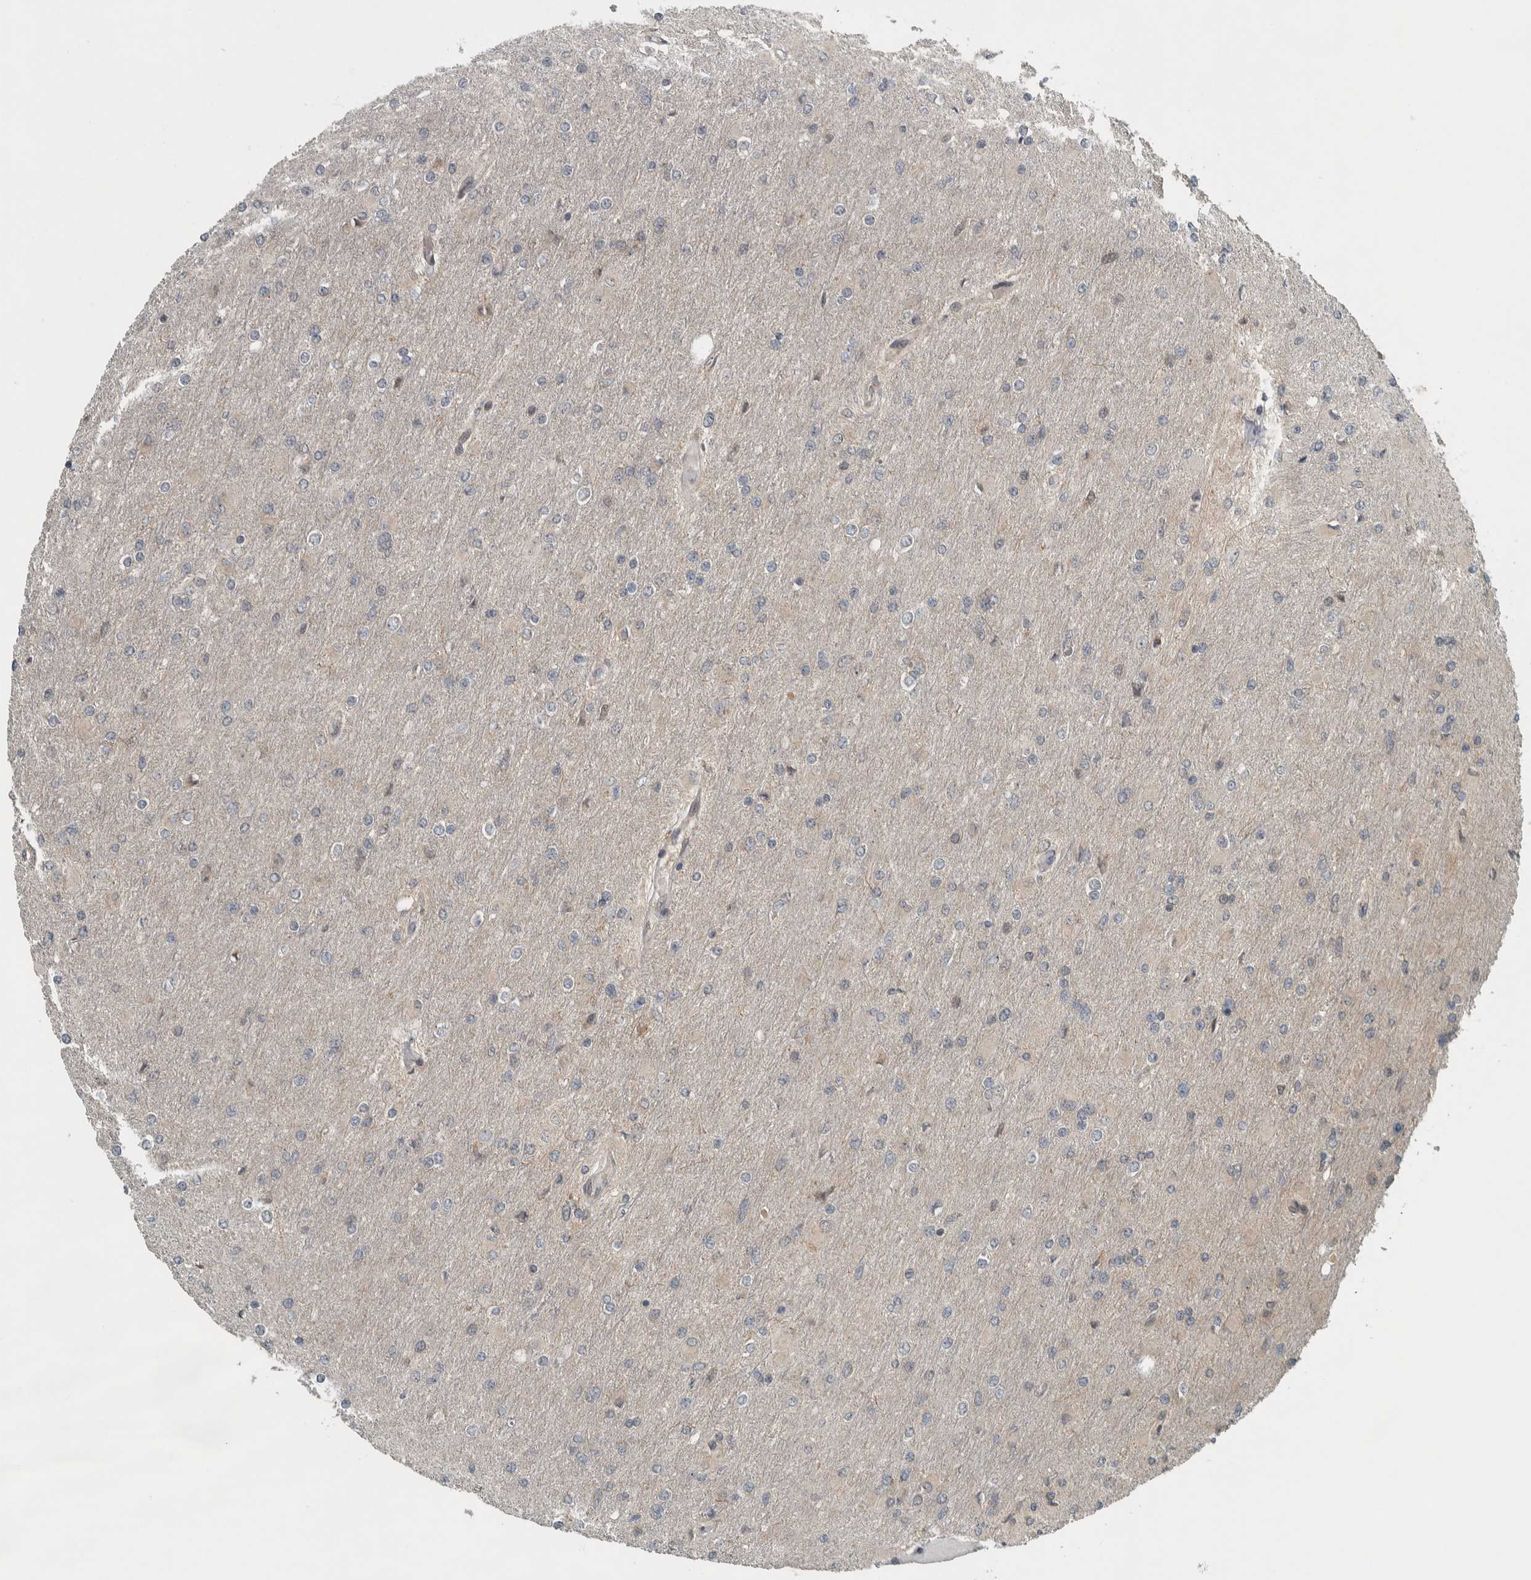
{"staining": {"intensity": "negative", "quantity": "none", "location": "none"}, "tissue": "glioma", "cell_type": "Tumor cells", "image_type": "cancer", "snomed": [{"axis": "morphology", "description": "Glioma, malignant, High grade"}, {"axis": "topography", "description": "Cerebral cortex"}], "caption": "Immunohistochemistry (IHC) photomicrograph of neoplastic tissue: malignant glioma (high-grade) stained with DAB displays no significant protein expression in tumor cells. (Immunohistochemistry (IHC), brightfield microscopy, high magnification).", "gene": "XPO5", "patient": {"sex": "female", "age": 36}}